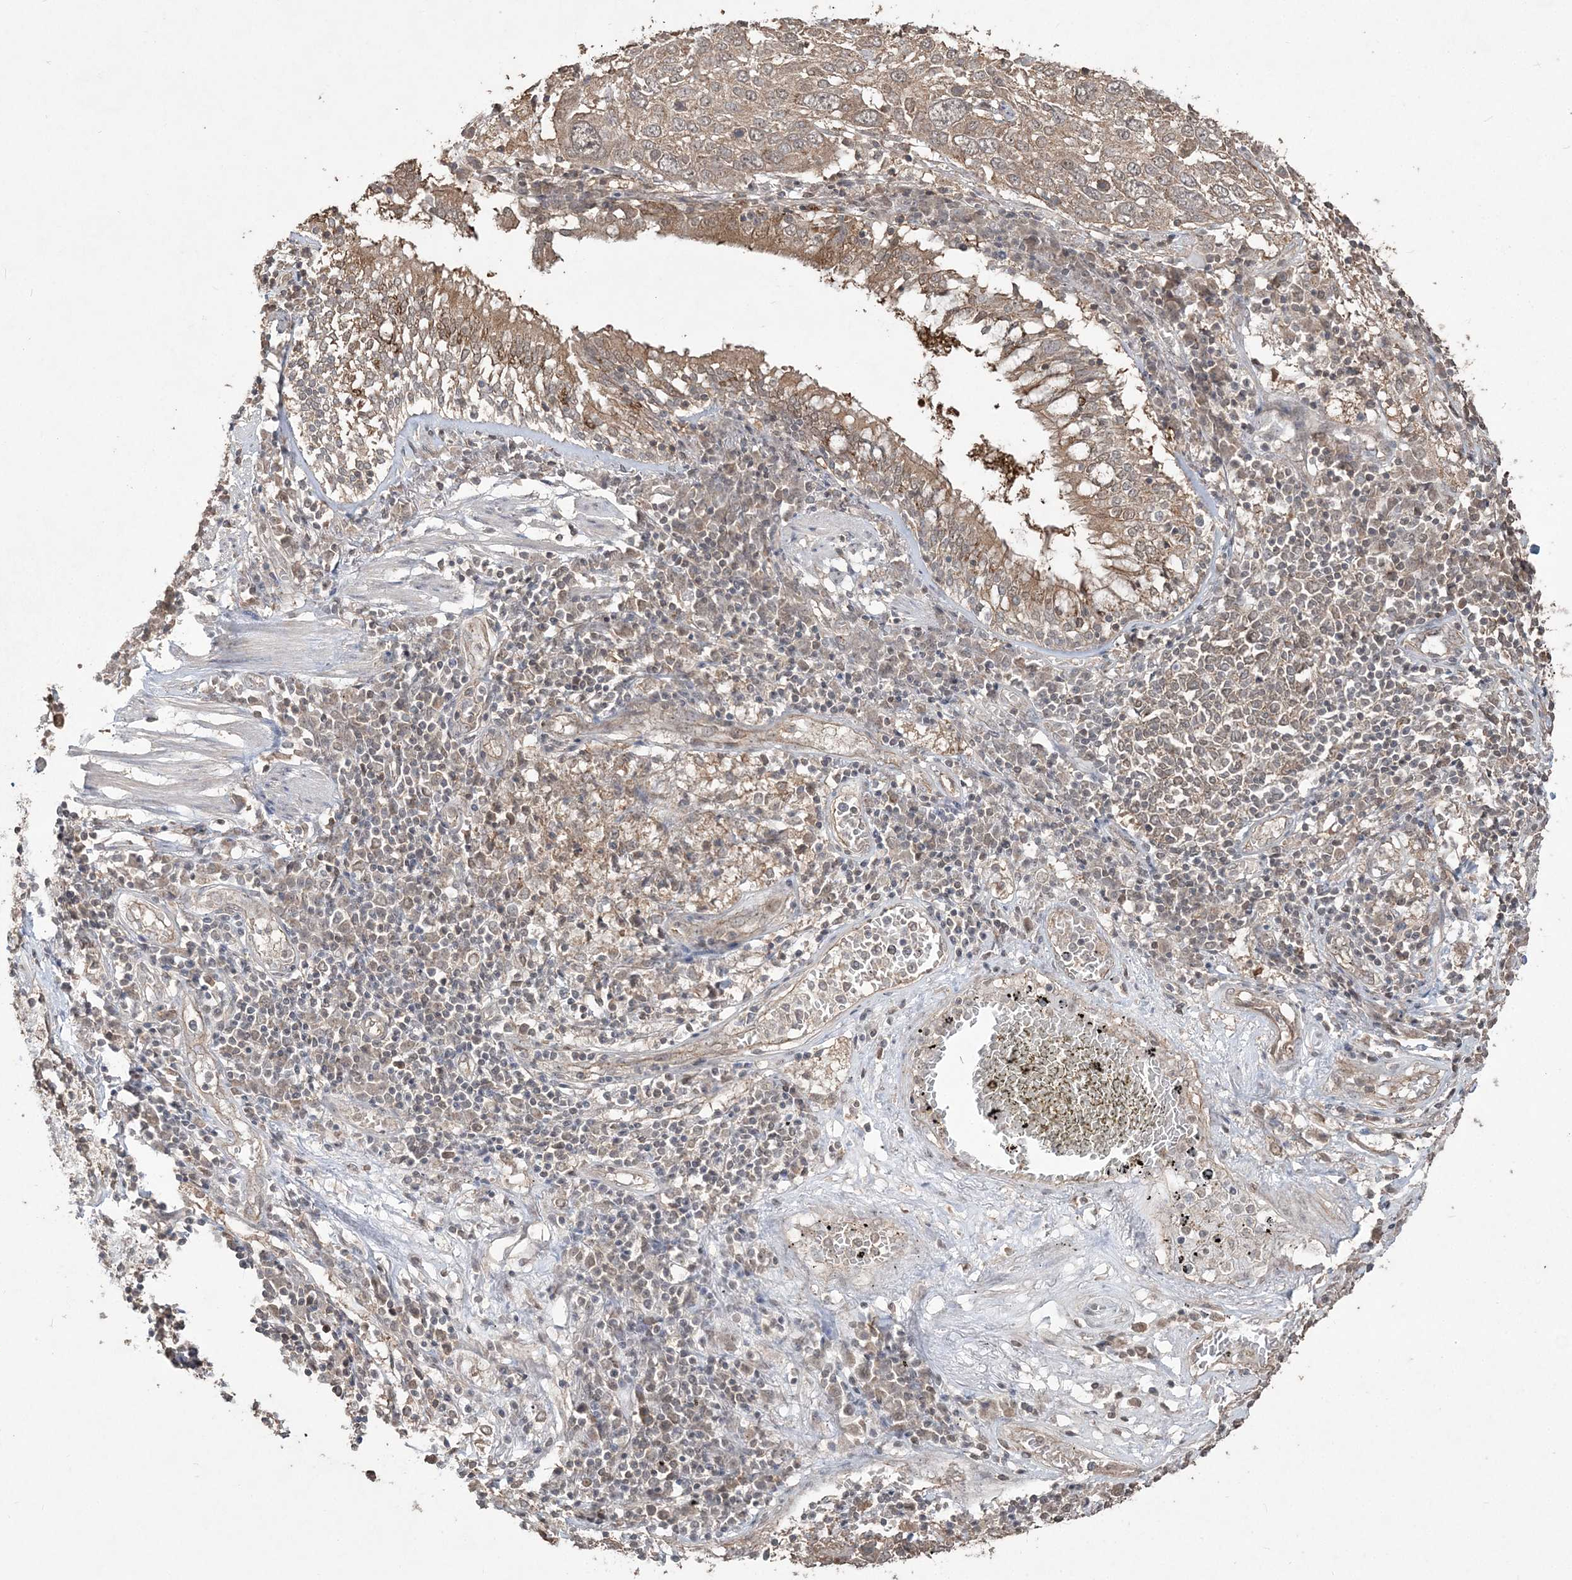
{"staining": {"intensity": "weak", "quantity": ">75%", "location": "cytoplasmic/membranous"}, "tissue": "lung cancer", "cell_type": "Tumor cells", "image_type": "cancer", "snomed": [{"axis": "morphology", "description": "Squamous cell carcinoma, NOS"}, {"axis": "topography", "description": "Lung"}], "caption": "The immunohistochemical stain shows weak cytoplasmic/membranous positivity in tumor cells of squamous cell carcinoma (lung) tissue.", "gene": "EHHADH", "patient": {"sex": "male", "age": 65}}